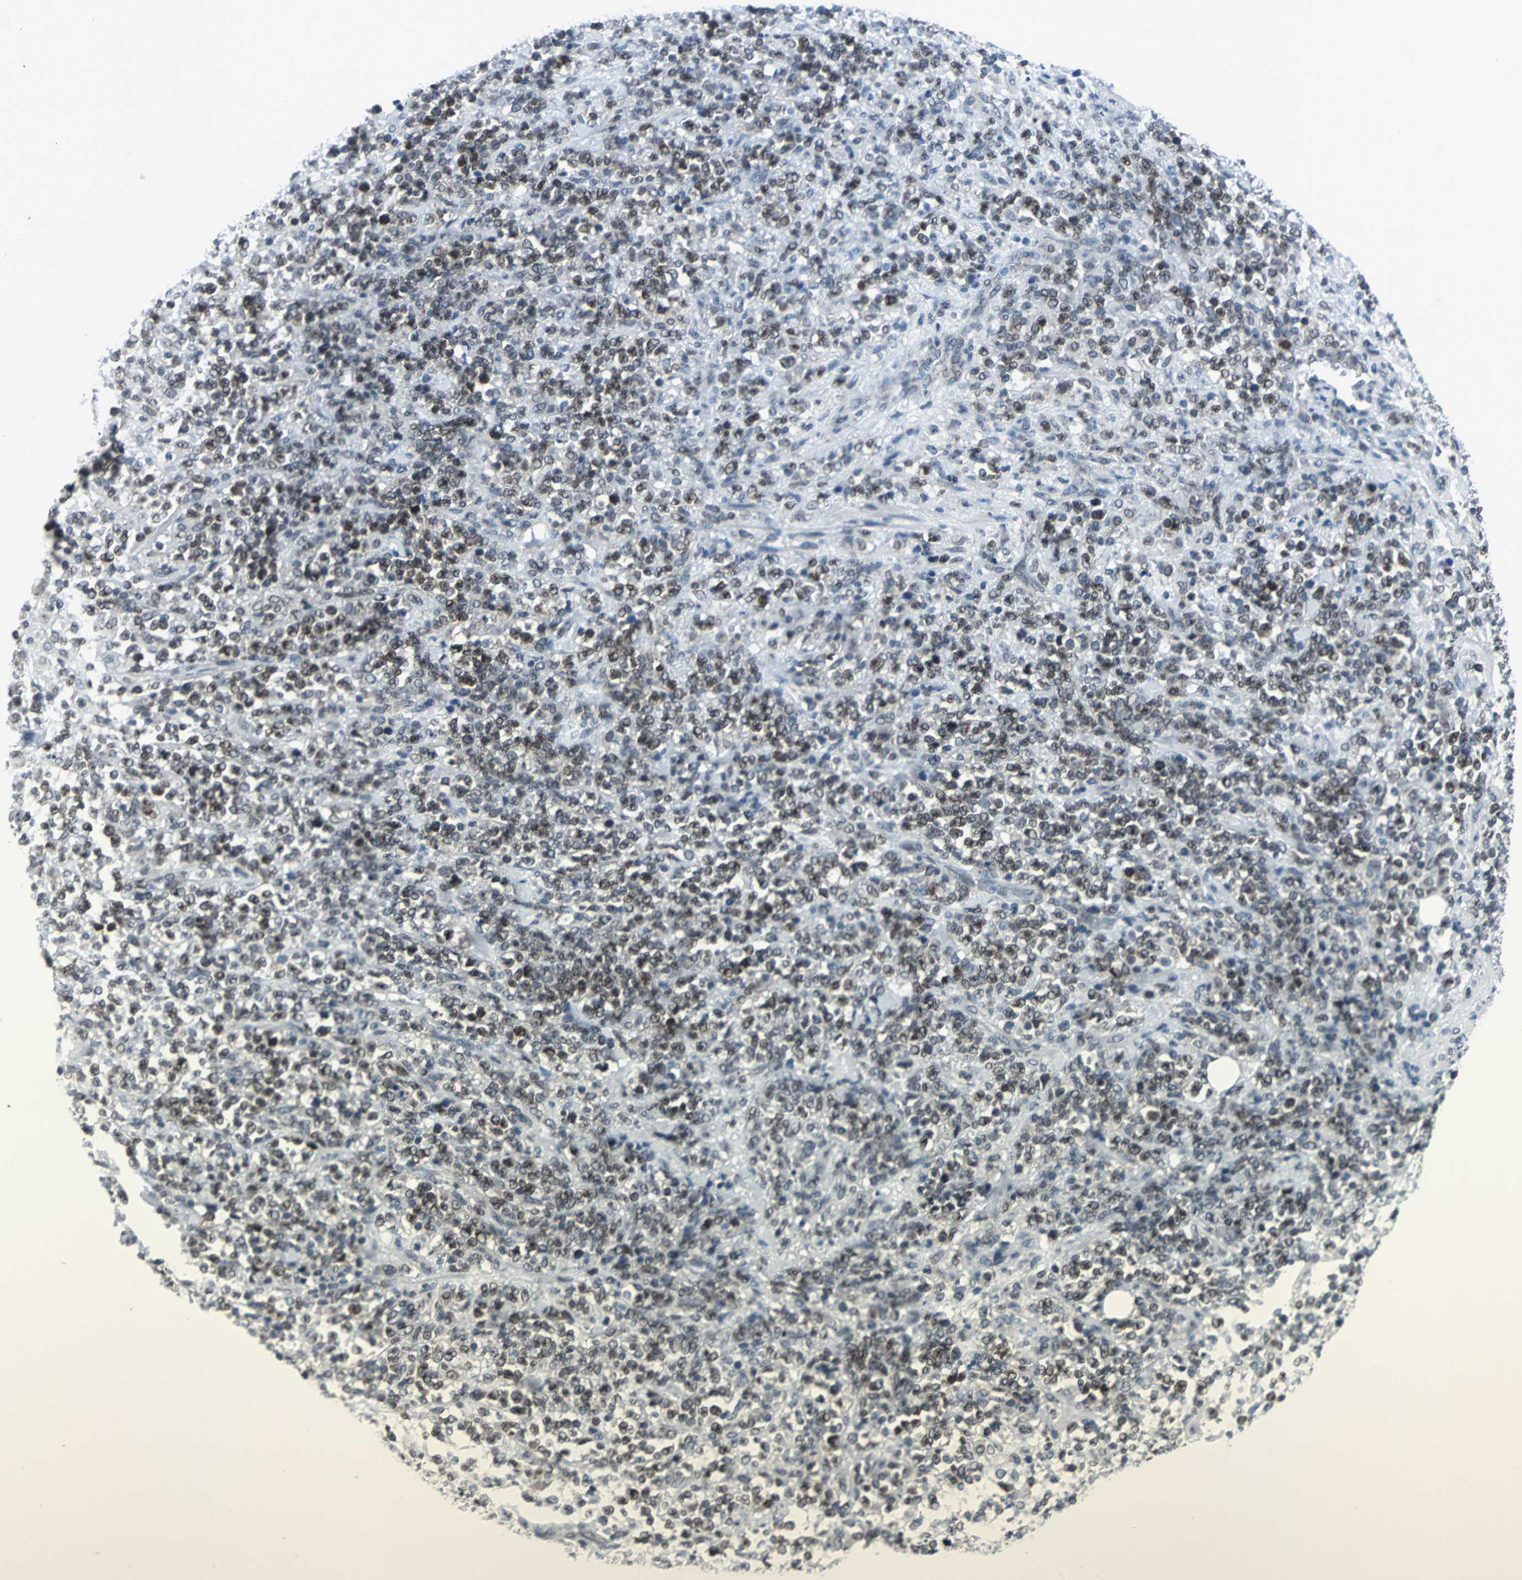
{"staining": {"intensity": "moderate", "quantity": ">75%", "location": "nuclear"}, "tissue": "lymphoma", "cell_type": "Tumor cells", "image_type": "cancer", "snomed": [{"axis": "morphology", "description": "Malignant lymphoma, non-Hodgkin's type, High grade"}, {"axis": "topography", "description": "Soft tissue"}], "caption": "This is an image of IHC staining of high-grade malignant lymphoma, non-Hodgkin's type, which shows moderate positivity in the nuclear of tumor cells.", "gene": "SNUPN", "patient": {"sex": "male", "age": 18}}